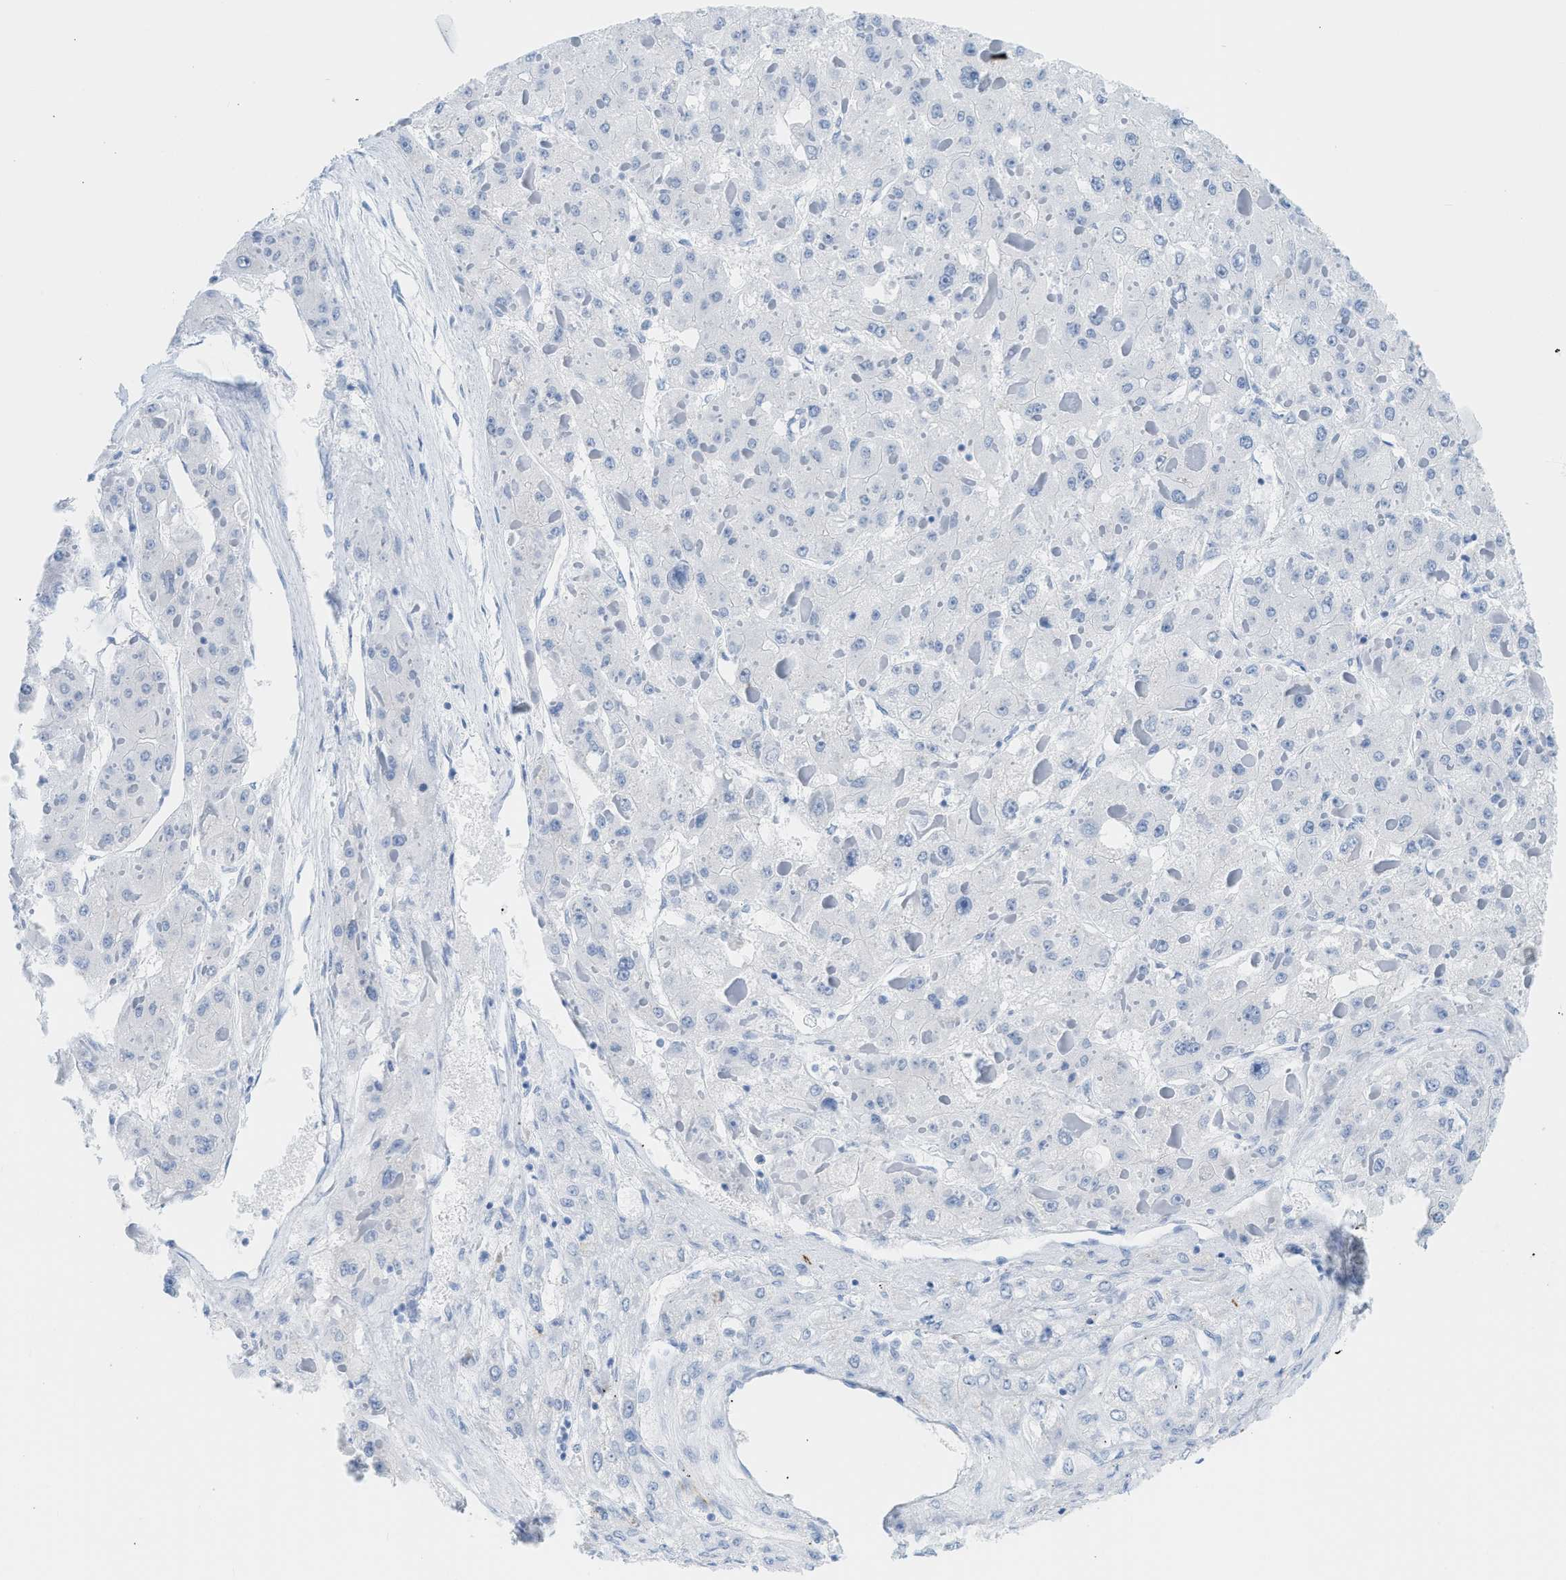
{"staining": {"intensity": "negative", "quantity": "none", "location": "none"}, "tissue": "liver cancer", "cell_type": "Tumor cells", "image_type": "cancer", "snomed": [{"axis": "morphology", "description": "Carcinoma, Hepatocellular, NOS"}, {"axis": "topography", "description": "Liver"}], "caption": "Immunohistochemistry histopathology image of human liver hepatocellular carcinoma stained for a protein (brown), which demonstrates no positivity in tumor cells.", "gene": "DES", "patient": {"sex": "female", "age": 73}}